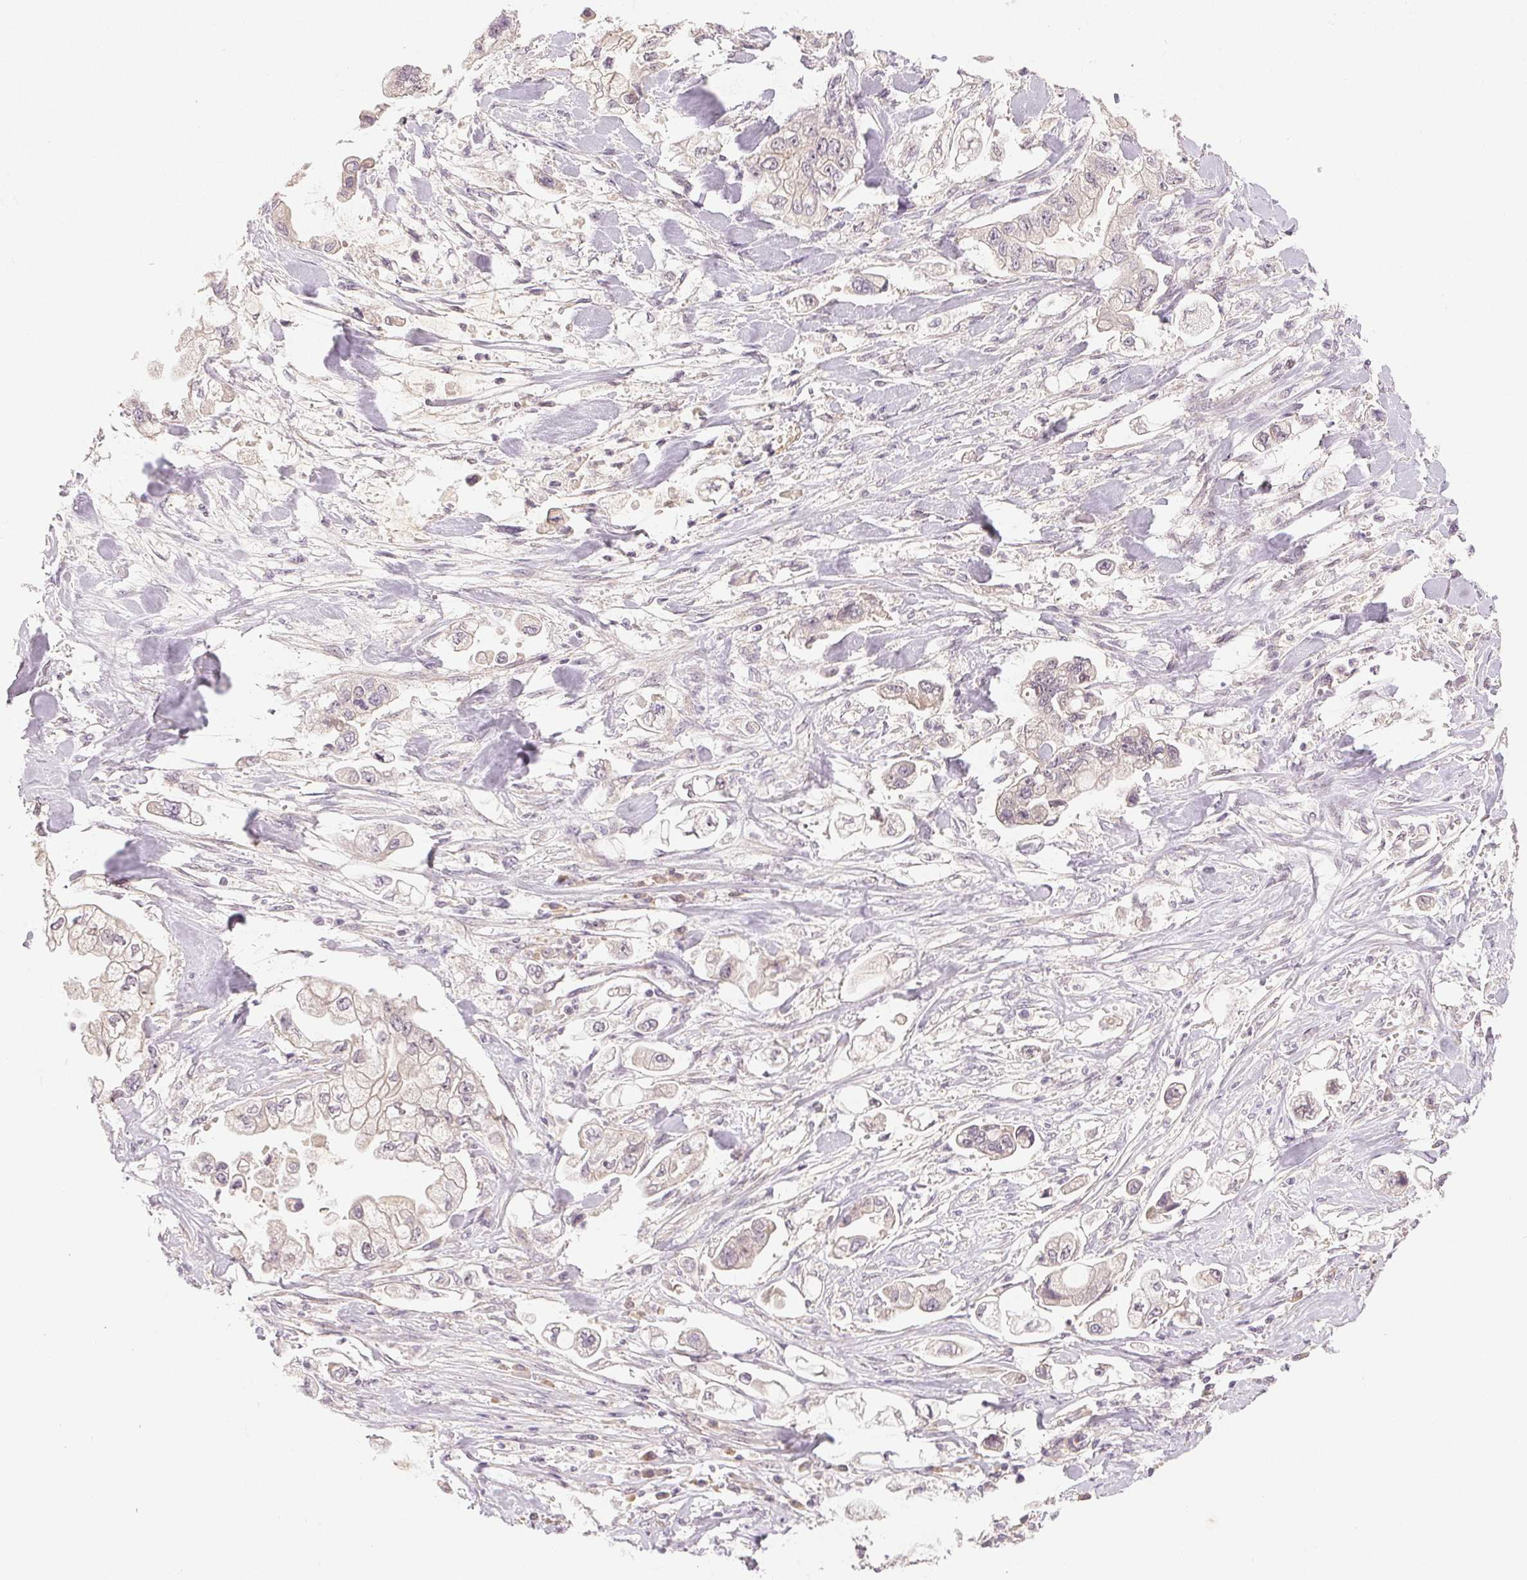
{"staining": {"intensity": "negative", "quantity": "none", "location": "none"}, "tissue": "stomach cancer", "cell_type": "Tumor cells", "image_type": "cancer", "snomed": [{"axis": "morphology", "description": "Adenocarcinoma, NOS"}, {"axis": "topography", "description": "Stomach"}], "caption": "Immunohistochemistry micrograph of neoplastic tissue: stomach adenocarcinoma stained with DAB (3,3'-diaminobenzidine) exhibits no significant protein positivity in tumor cells. (DAB (3,3'-diaminobenzidine) IHC visualized using brightfield microscopy, high magnification).", "gene": "TTC23L", "patient": {"sex": "male", "age": 62}}